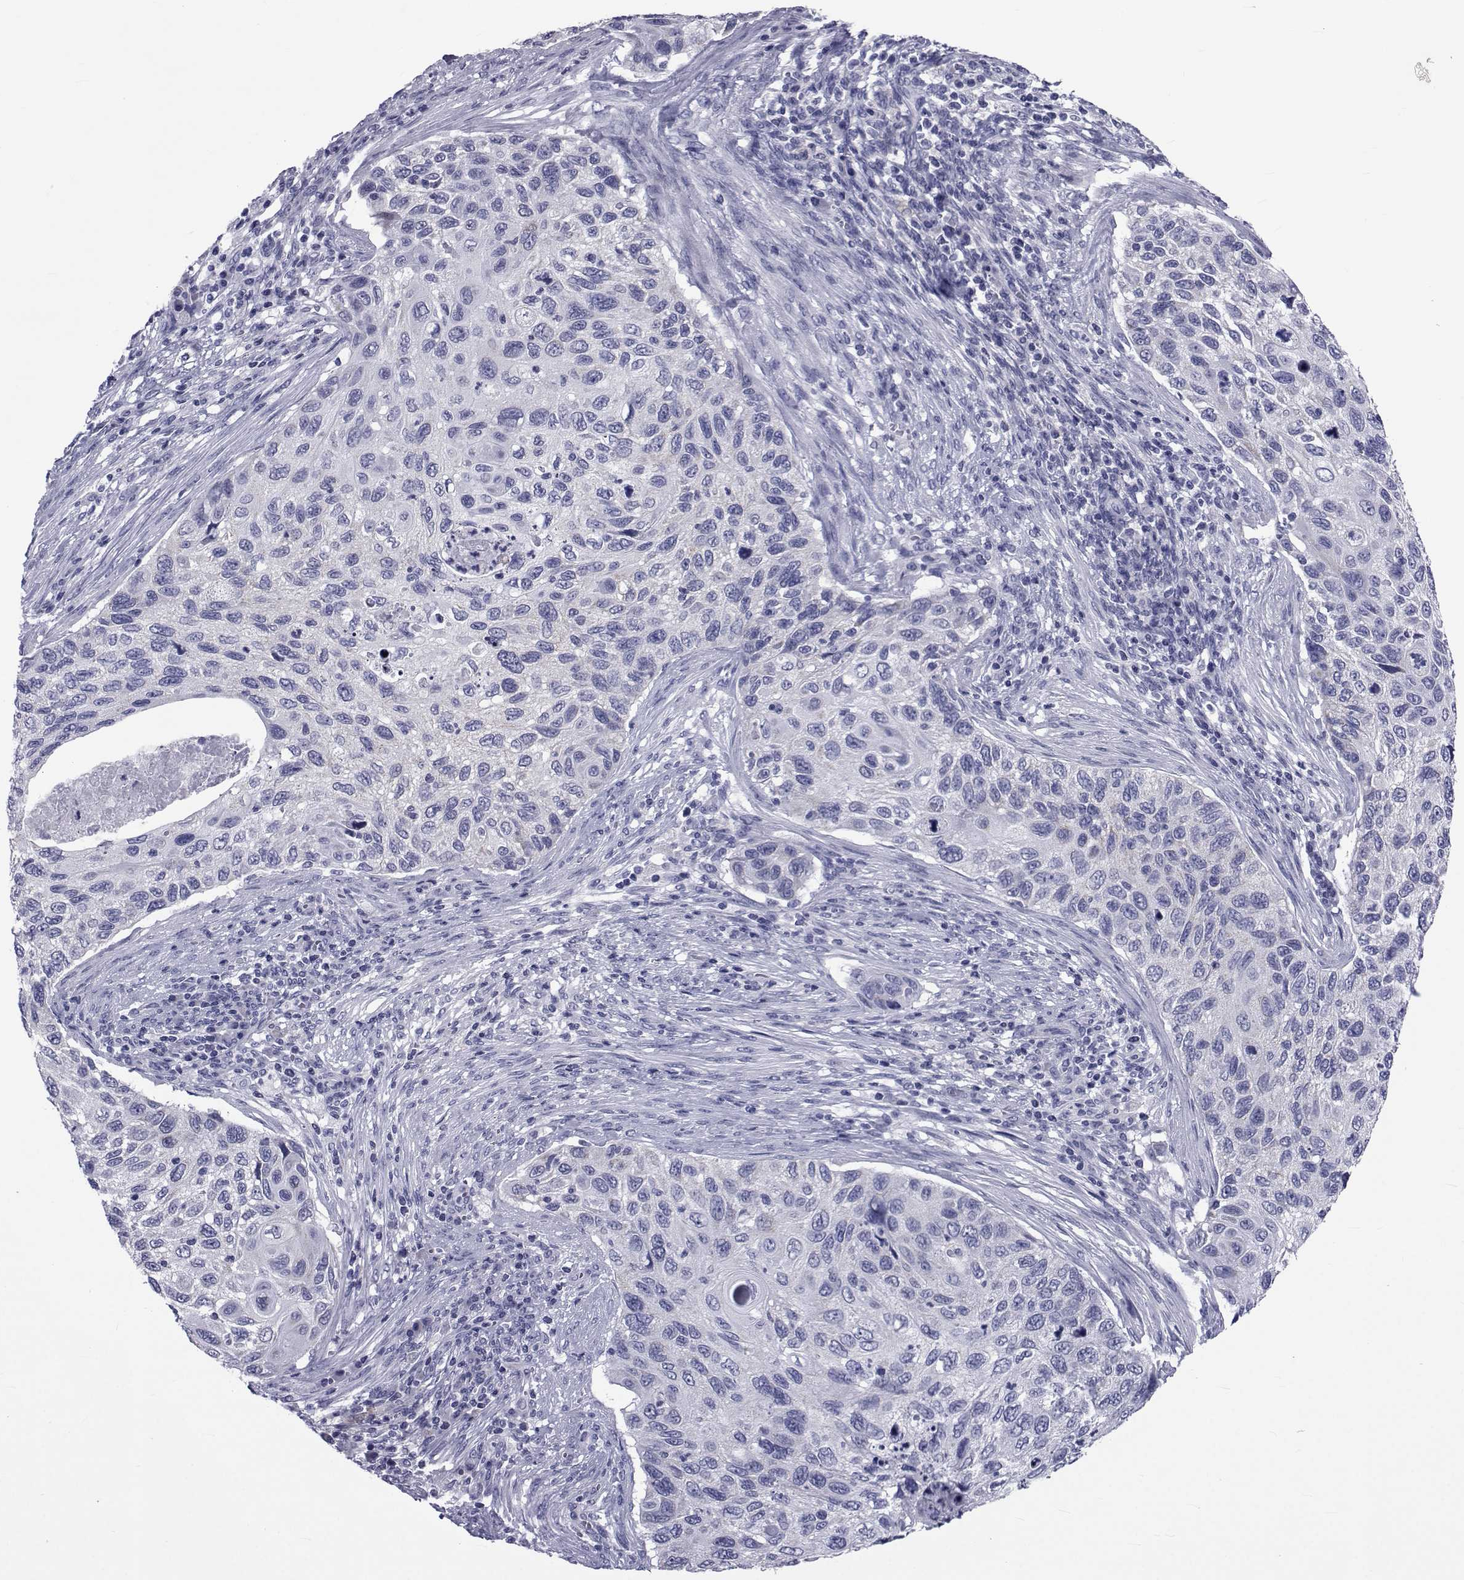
{"staining": {"intensity": "negative", "quantity": "none", "location": "none"}, "tissue": "cervical cancer", "cell_type": "Tumor cells", "image_type": "cancer", "snomed": [{"axis": "morphology", "description": "Squamous cell carcinoma, NOS"}, {"axis": "topography", "description": "Cervix"}], "caption": "High power microscopy photomicrograph of an immunohistochemistry (IHC) image of cervical squamous cell carcinoma, revealing no significant expression in tumor cells.", "gene": "GKAP1", "patient": {"sex": "female", "age": 70}}